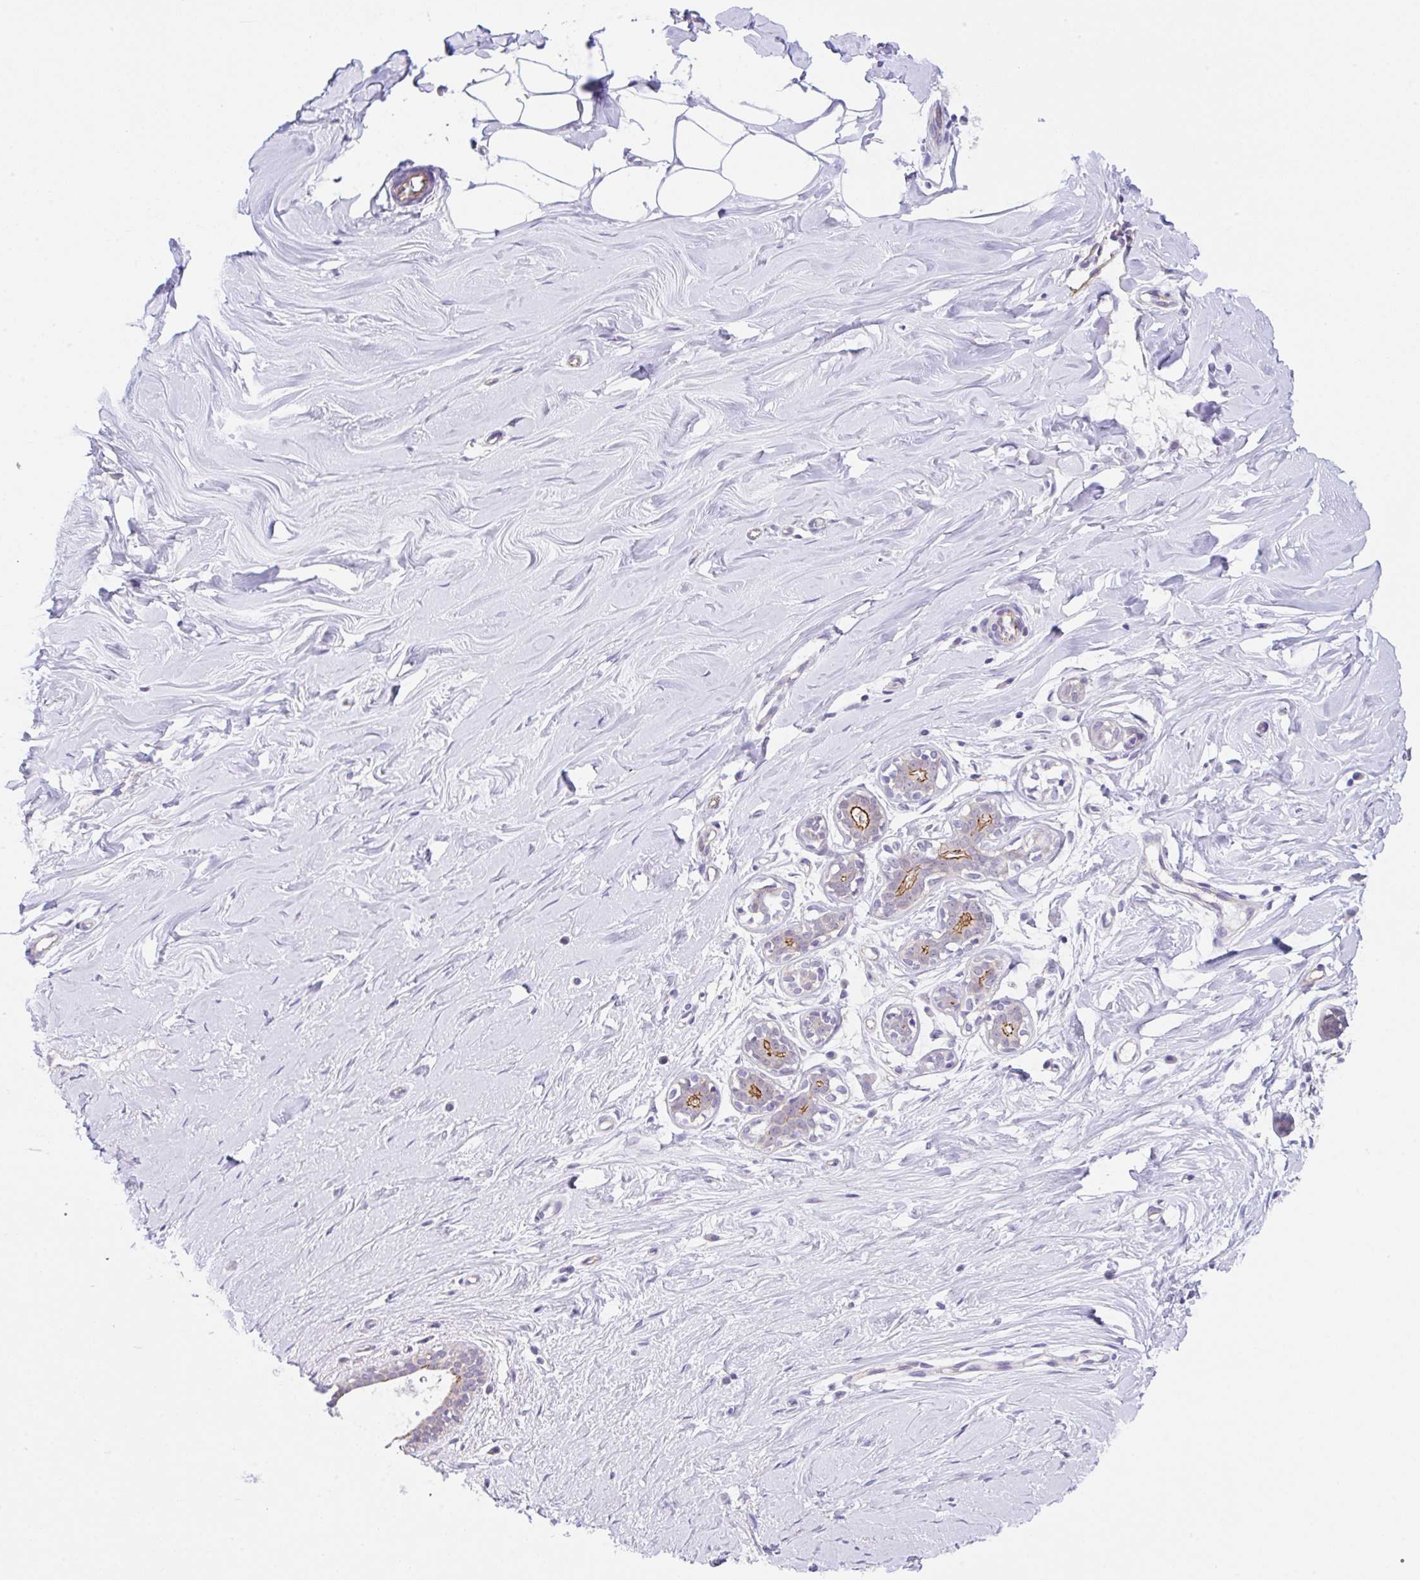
{"staining": {"intensity": "negative", "quantity": "none", "location": "none"}, "tissue": "breast", "cell_type": "Adipocytes", "image_type": "normal", "snomed": [{"axis": "morphology", "description": "Normal tissue, NOS"}, {"axis": "topography", "description": "Breast"}], "caption": "IHC micrograph of normal breast: human breast stained with DAB displays no significant protein staining in adipocytes.", "gene": "CGNL1", "patient": {"sex": "female", "age": 27}}